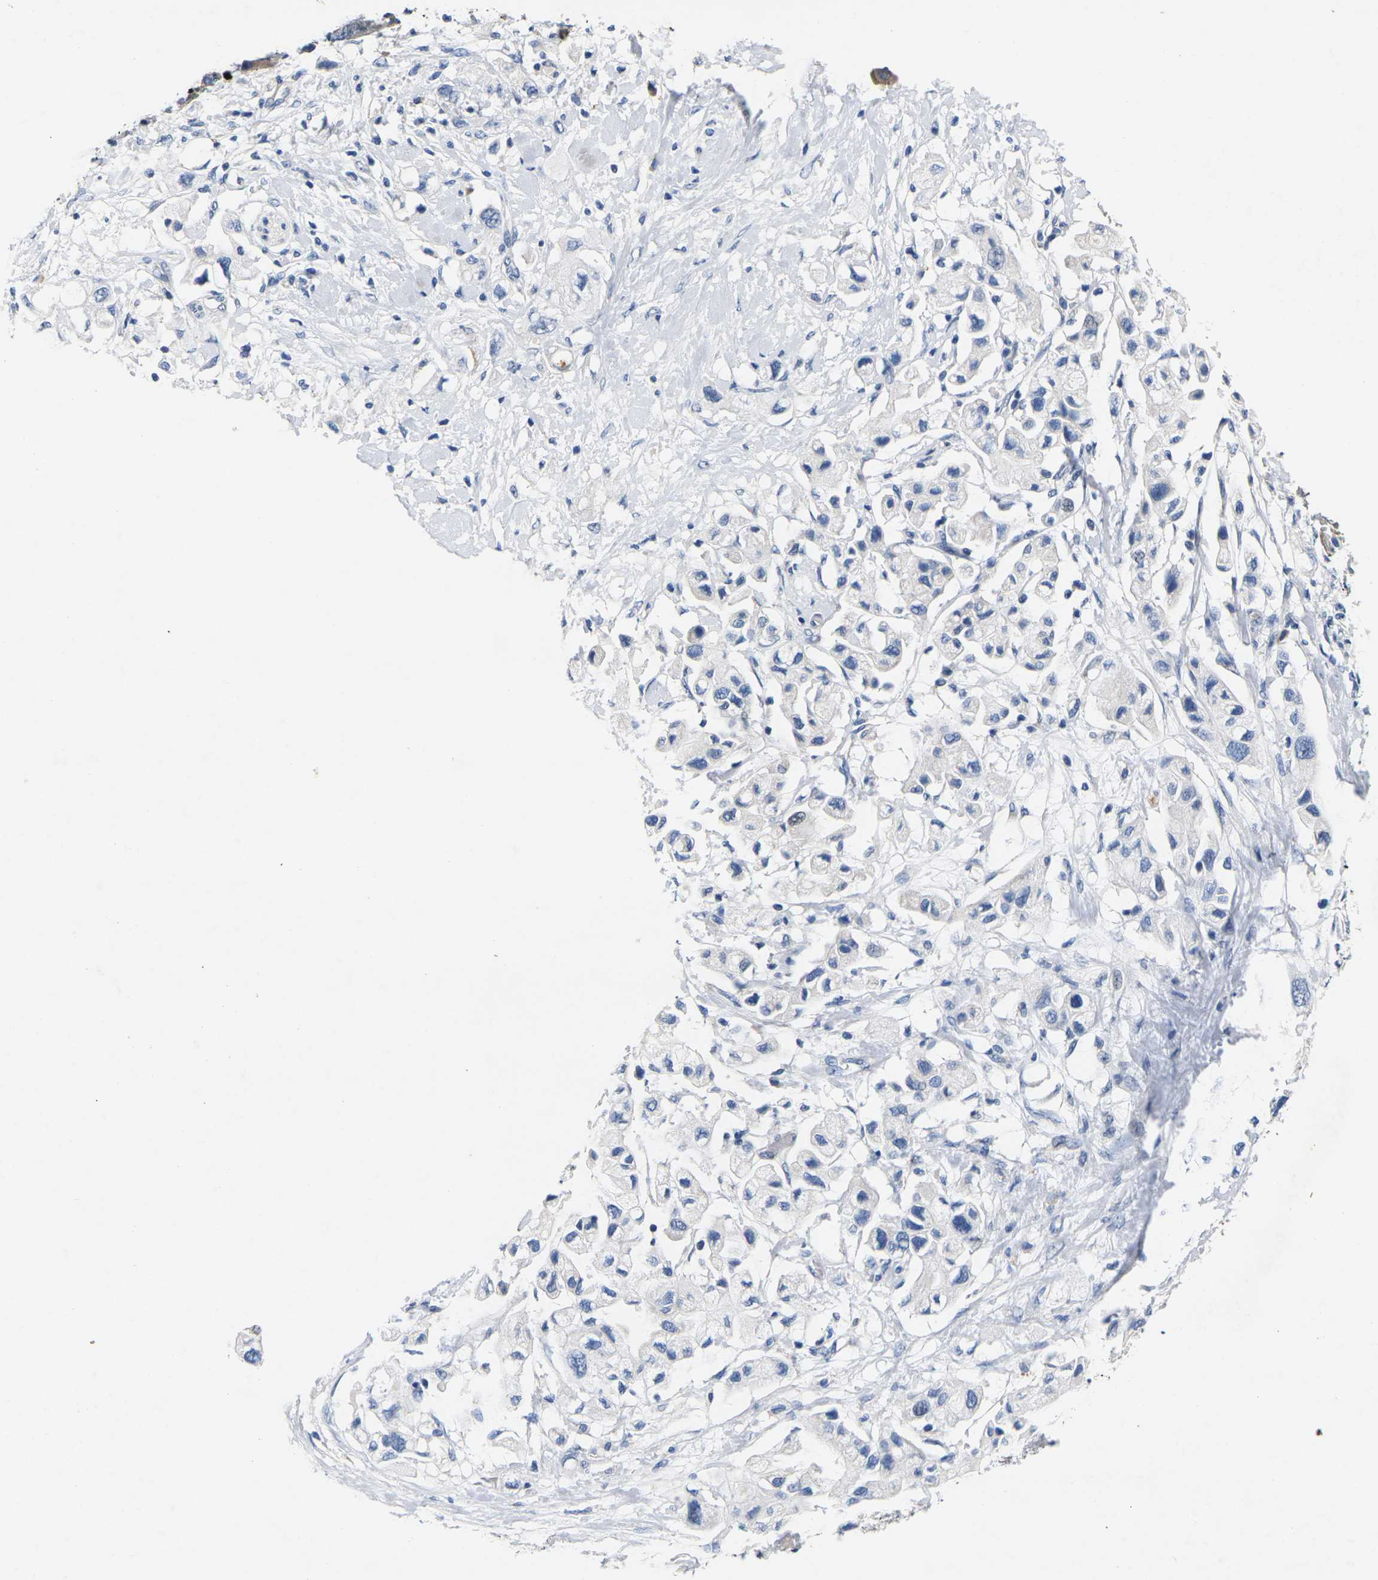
{"staining": {"intensity": "negative", "quantity": "none", "location": "none"}, "tissue": "pancreatic cancer", "cell_type": "Tumor cells", "image_type": "cancer", "snomed": [{"axis": "morphology", "description": "Adenocarcinoma, NOS"}, {"axis": "topography", "description": "Pancreas"}], "caption": "A histopathology image of human pancreatic adenocarcinoma is negative for staining in tumor cells.", "gene": "NOCT", "patient": {"sex": "female", "age": 56}}